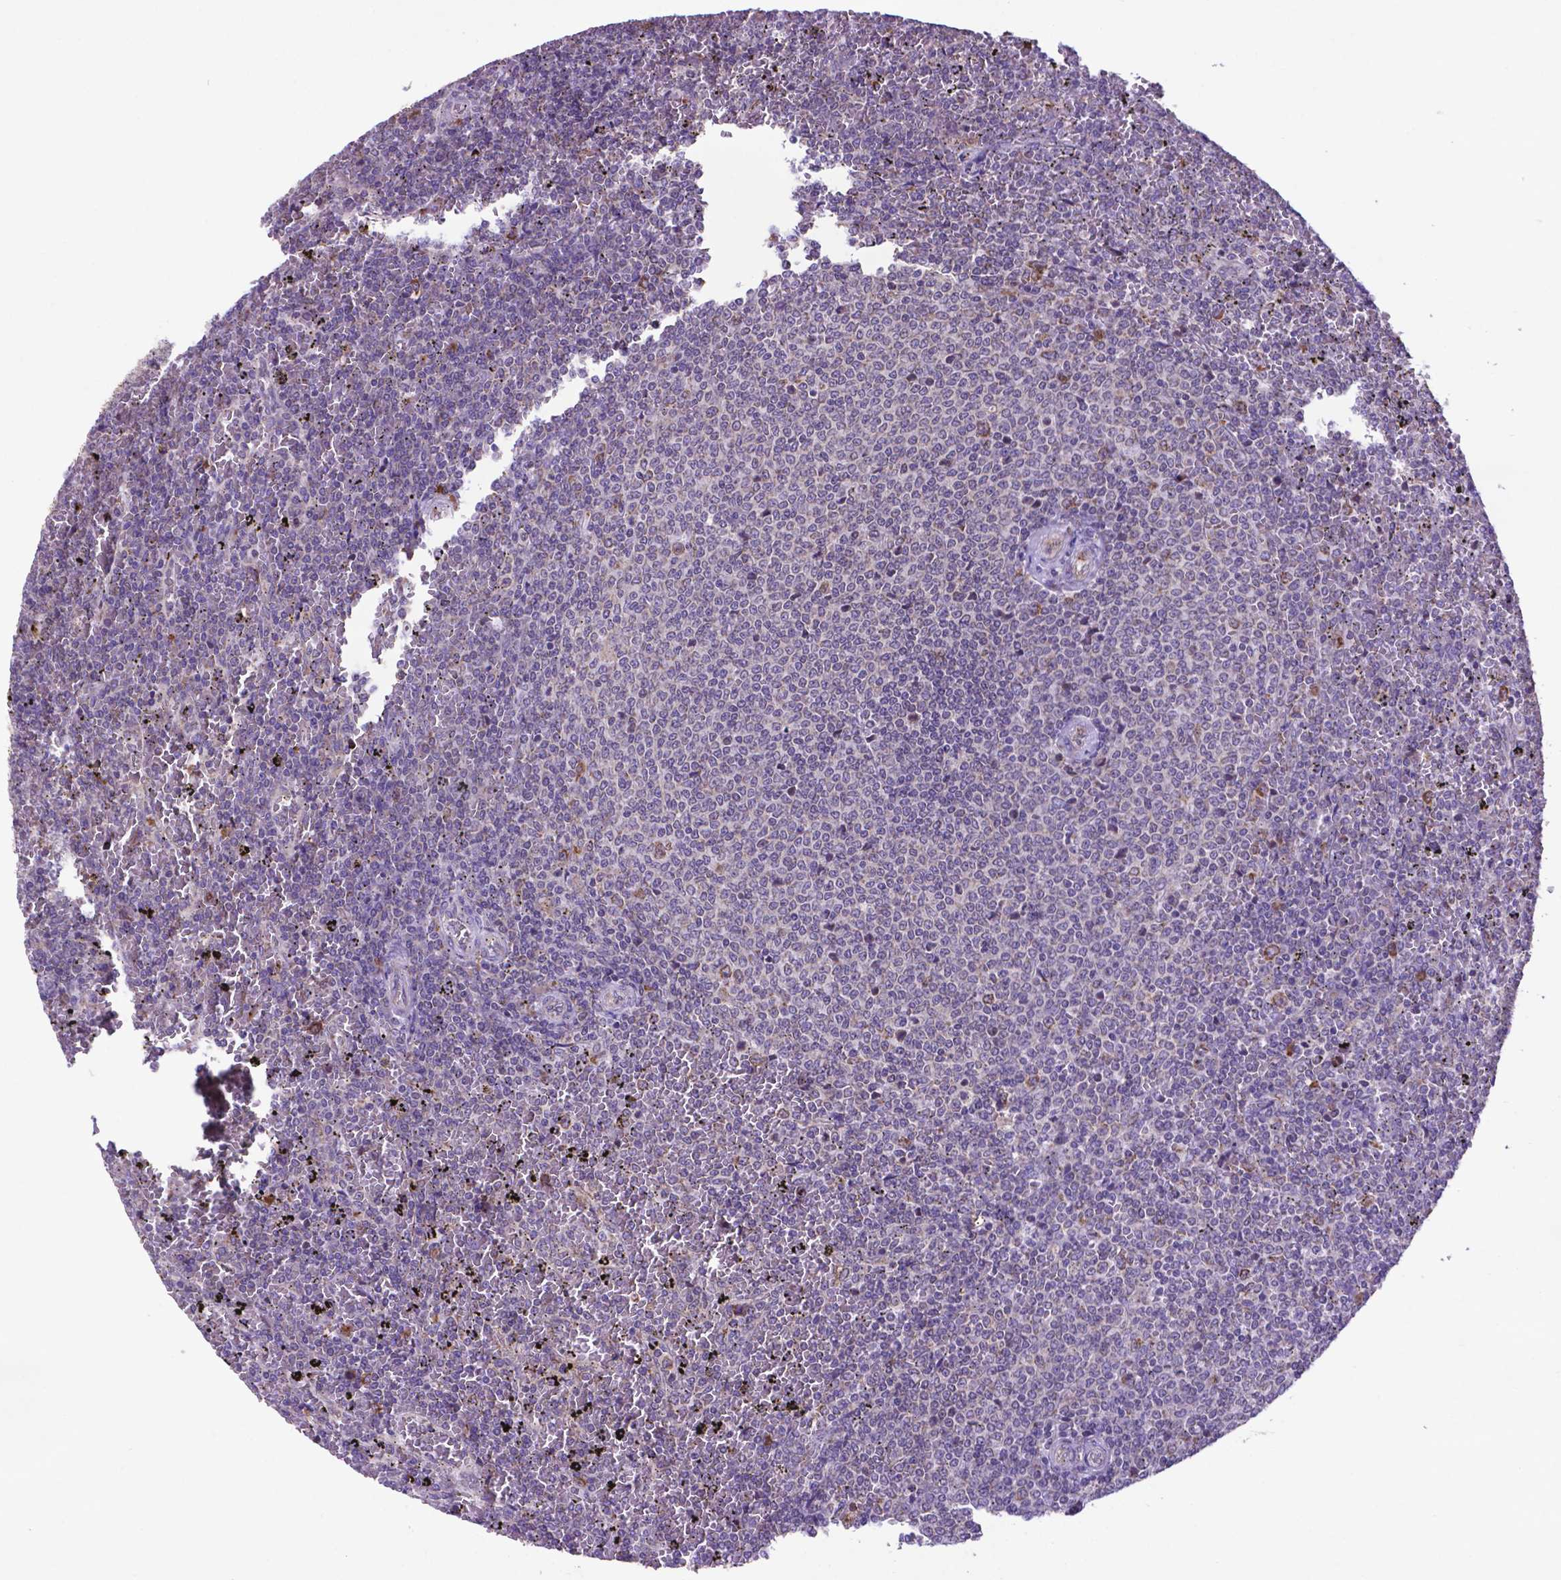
{"staining": {"intensity": "negative", "quantity": "none", "location": "none"}, "tissue": "lymphoma", "cell_type": "Tumor cells", "image_type": "cancer", "snomed": [{"axis": "morphology", "description": "Malignant lymphoma, non-Hodgkin's type, Low grade"}, {"axis": "topography", "description": "Spleen"}], "caption": "DAB (3,3'-diaminobenzidine) immunohistochemical staining of lymphoma displays no significant staining in tumor cells. (DAB IHC, high magnification).", "gene": "WDR83OS", "patient": {"sex": "female", "age": 77}}